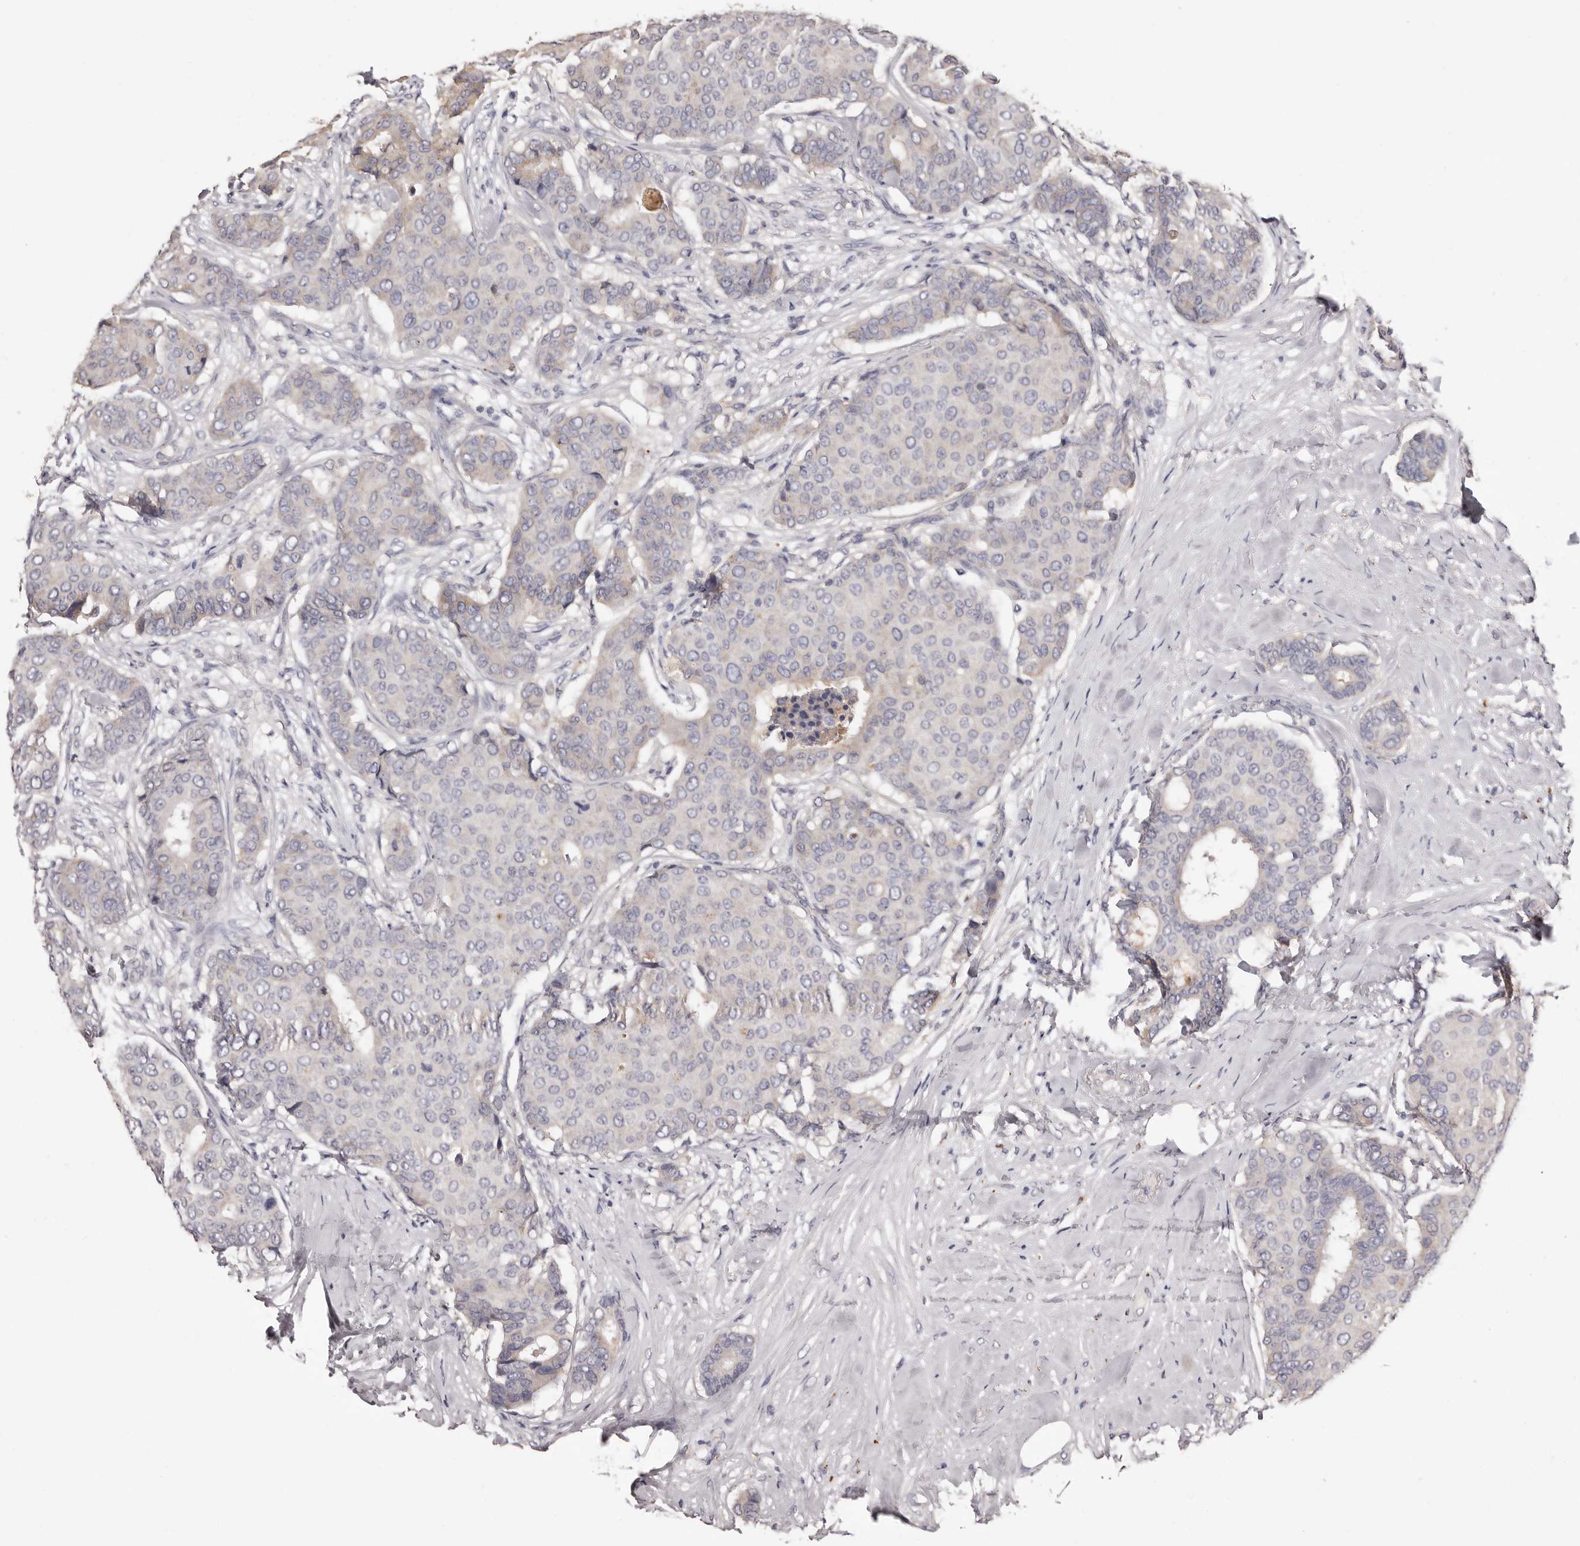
{"staining": {"intensity": "negative", "quantity": "none", "location": "none"}, "tissue": "breast cancer", "cell_type": "Tumor cells", "image_type": "cancer", "snomed": [{"axis": "morphology", "description": "Duct carcinoma"}, {"axis": "topography", "description": "Breast"}], "caption": "IHC of human breast cancer shows no positivity in tumor cells. (DAB (3,3'-diaminobenzidine) IHC visualized using brightfield microscopy, high magnification).", "gene": "ETNK1", "patient": {"sex": "female", "age": 75}}